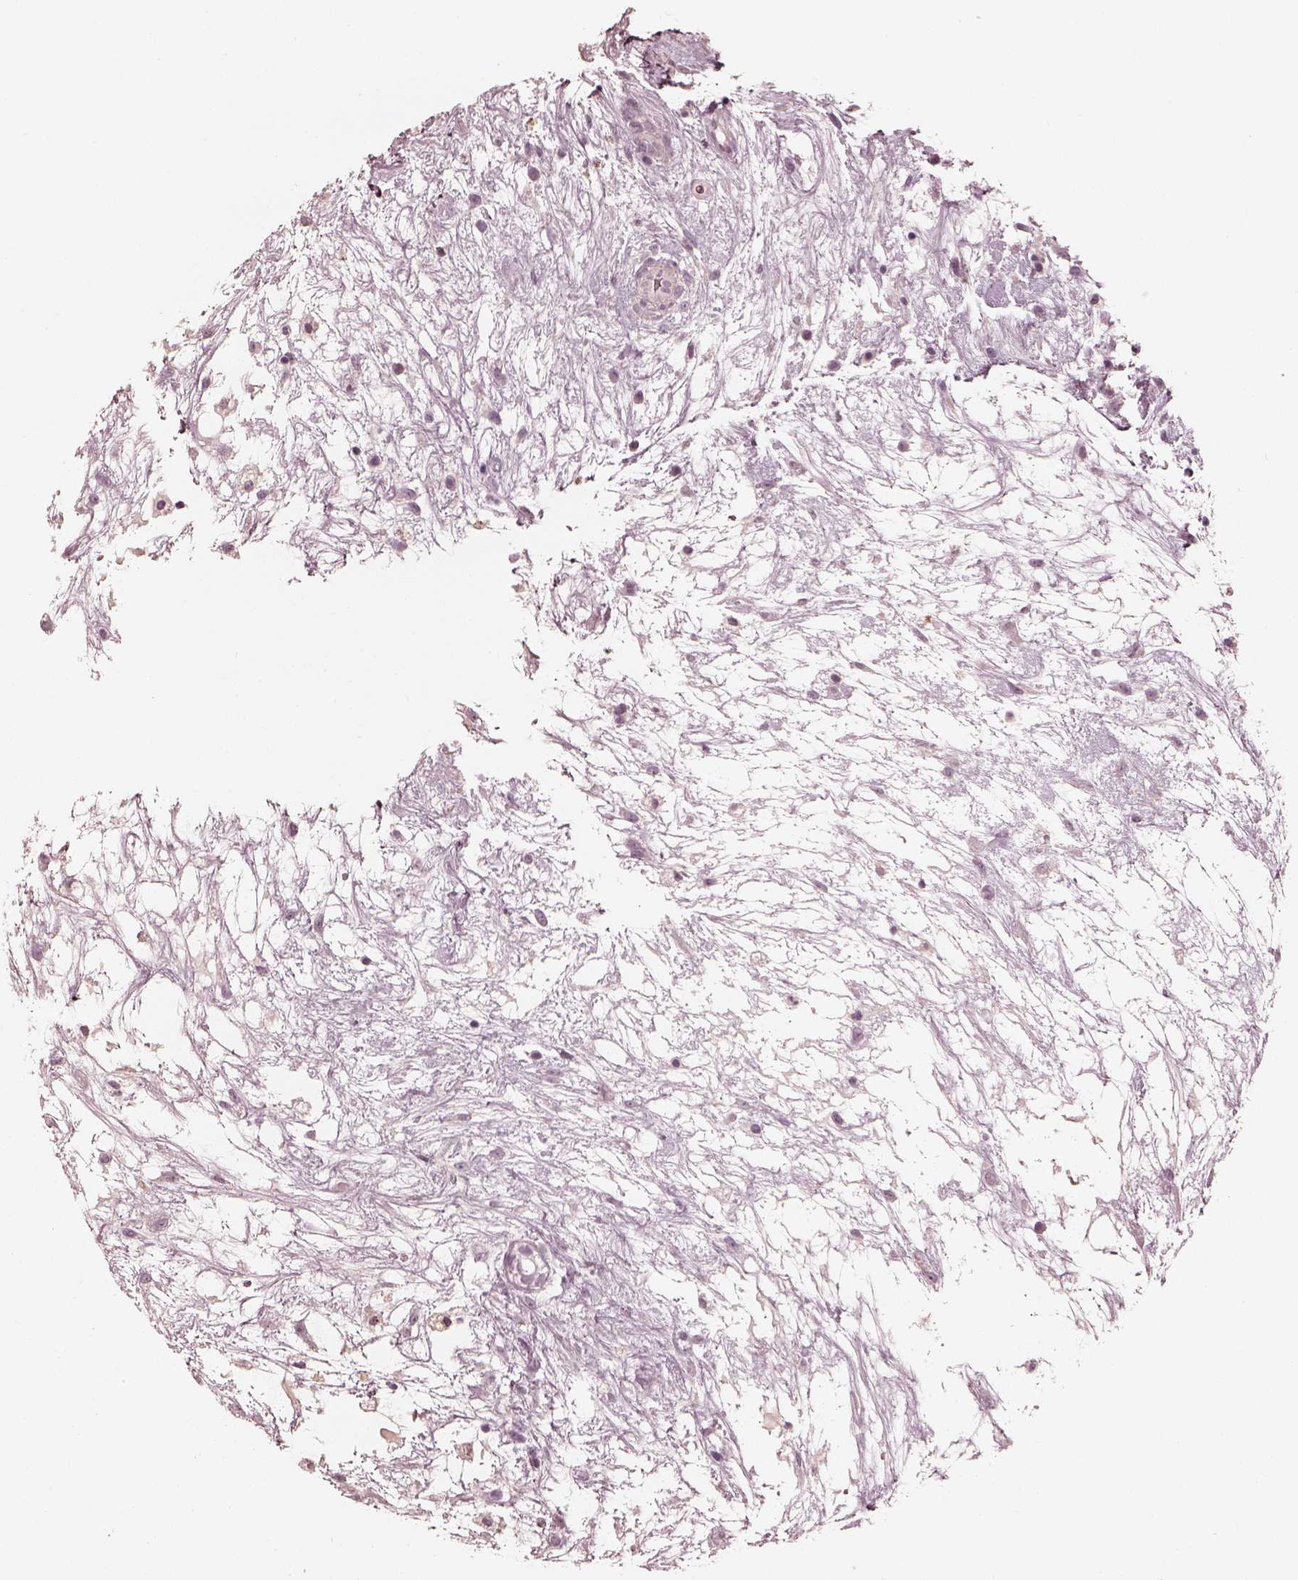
{"staining": {"intensity": "negative", "quantity": "none", "location": "none"}, "tissue": "testis cancer", "cell_type": "Tumor cells", "image_type": "cancer", "snomed": [{"axis": "morphology", "description": "Normal tissue, NOS"}, {"axis": "morphology", "description": "Carcinoma, Embryonal, NOS"}, {"axis": "topography", "description": "Testis"}], "caption": "Immunohistochemical staining of embryonal carcinoma (testis) exhibits no significant staining in tumor cells.", "gene": "ADRB3", "patient": {"sex": "male", "age": 32}}